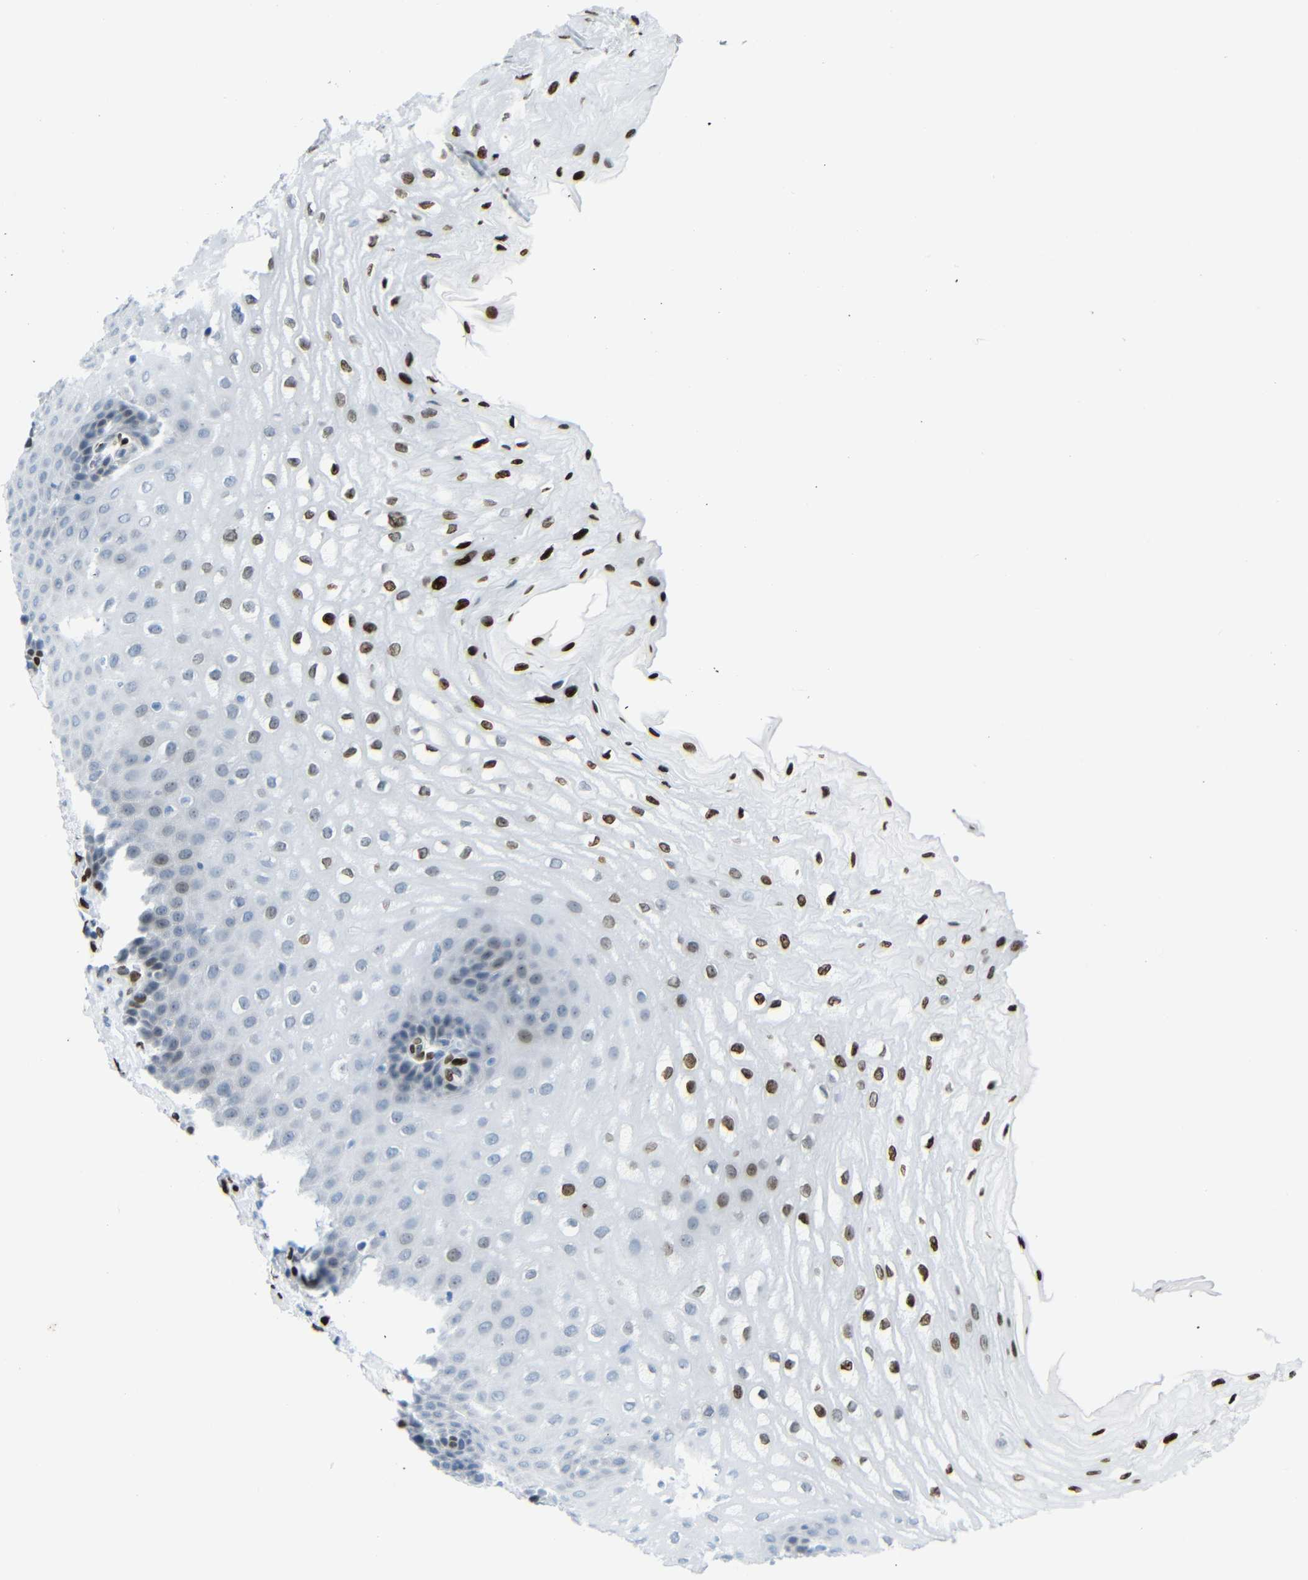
{"staining": {"intensity": "strong", "quantity": "25%-75%", "location": "nuclear"}, "tissue": "esophagus", "cell_type": "Squamous epithelial cells", "image_type": "normal", "snomed": [{"axis": "morphology", "description": "Normal tissue, NOS"}, {"axis": "topography", "description": "Esophagus"}], "caption": "Benign esophagus was stained to show a protein in brown. There is high levels of strong nuclear expression in approximately 25%-75% of squamous epithelial cells.", "gene": "NPIPB15", "patient": {"sex": "male", "age": 54}}